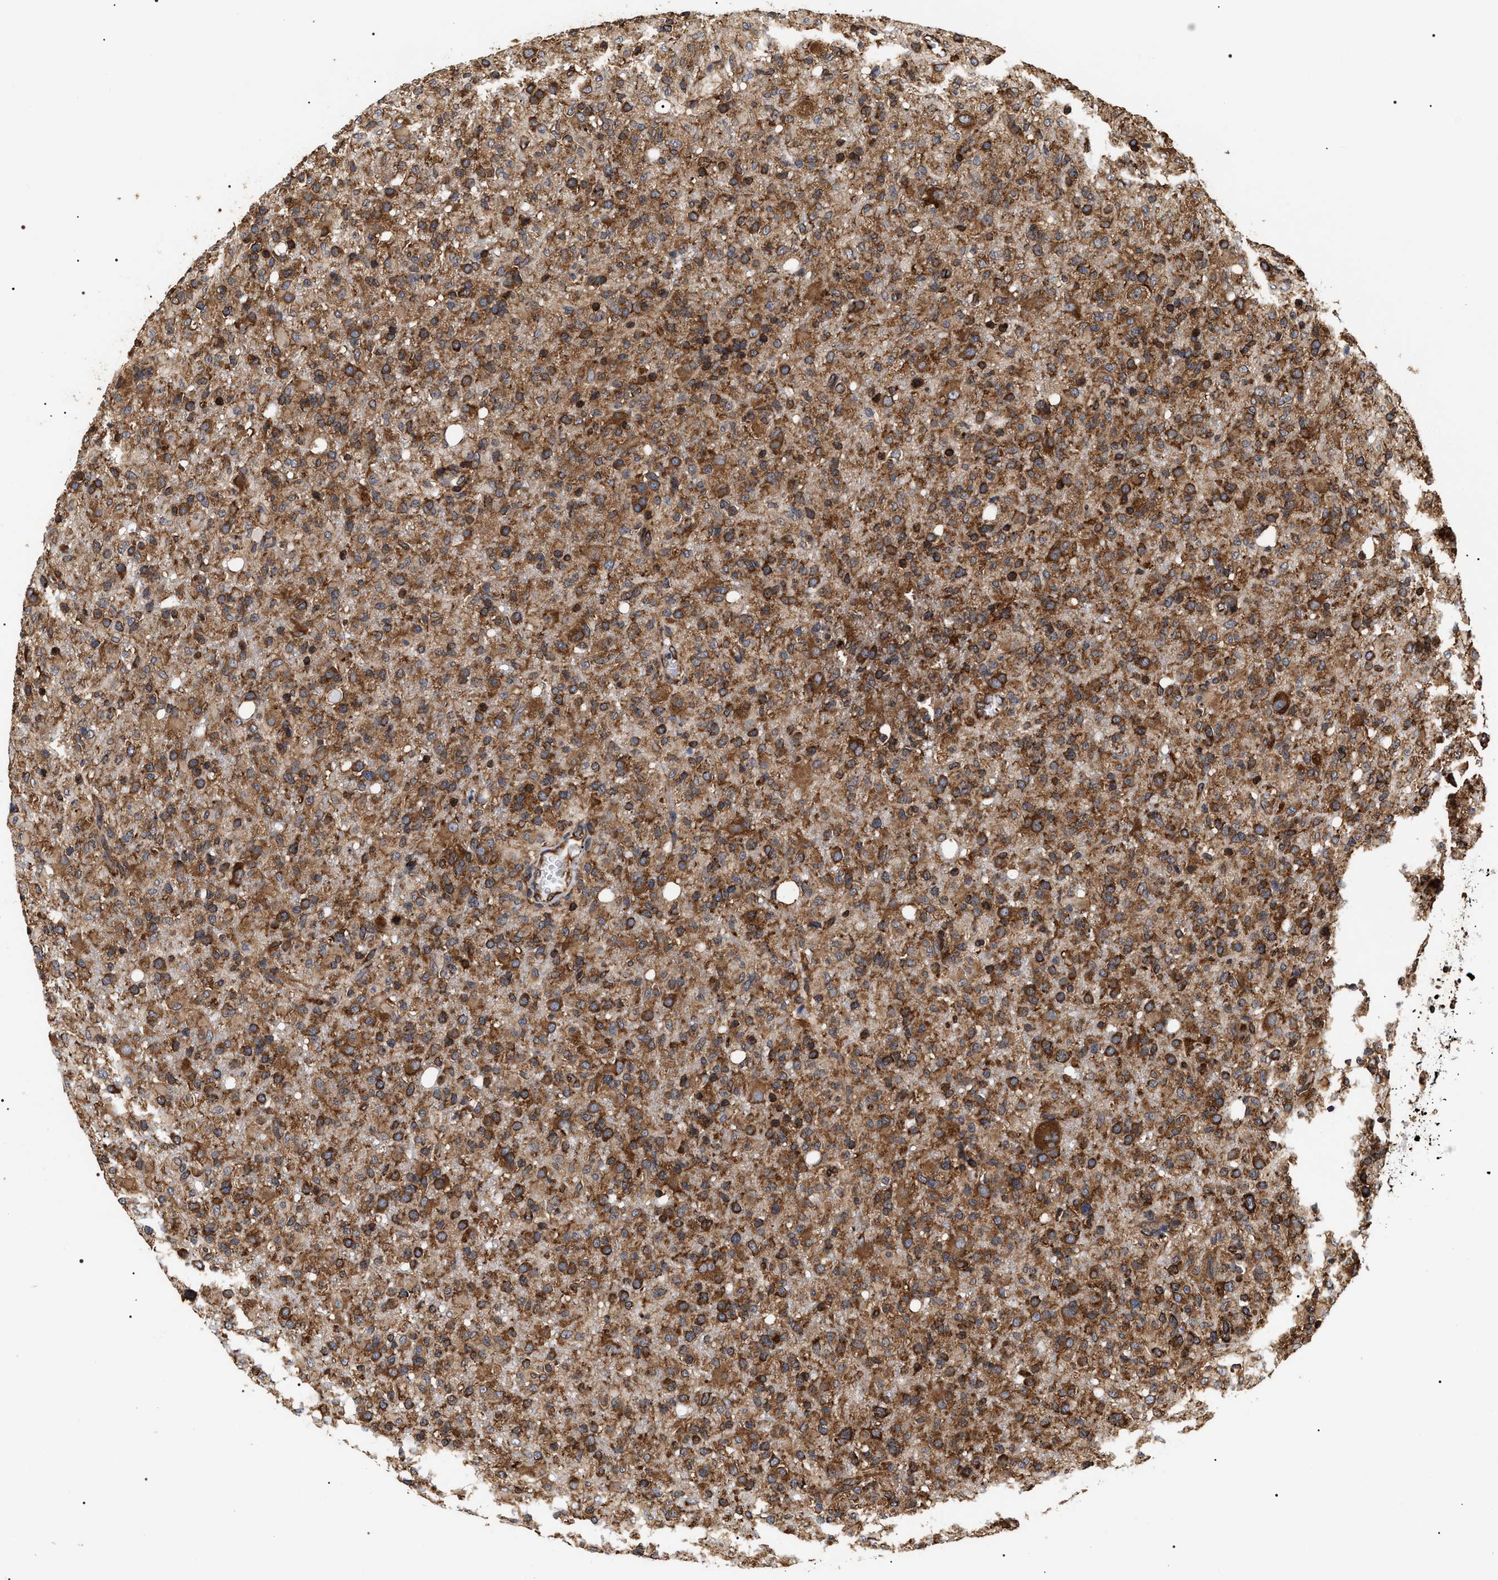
{"staining": {"intensity": "strong", "quantity": ">75%", "location": "cytoplasmic/membranous"}, "tissue": "glioma", "cell_type": "Tumor cells", "image_type": "cancer", "snomed": [{"axis": "morphology", "description": "Glioma, malignant, High grade"}, {"axis": "topography", "description": "Brain"}], "caption": "Immunohistochemistry (DAB) staining of high-grade glioma (malignant) exhibits strong cytoplasmic/membranous protein positivity in about >75% of tumor cells.", "gene": "SERBP1", "patient": {"sex": "female", "age": 57}}